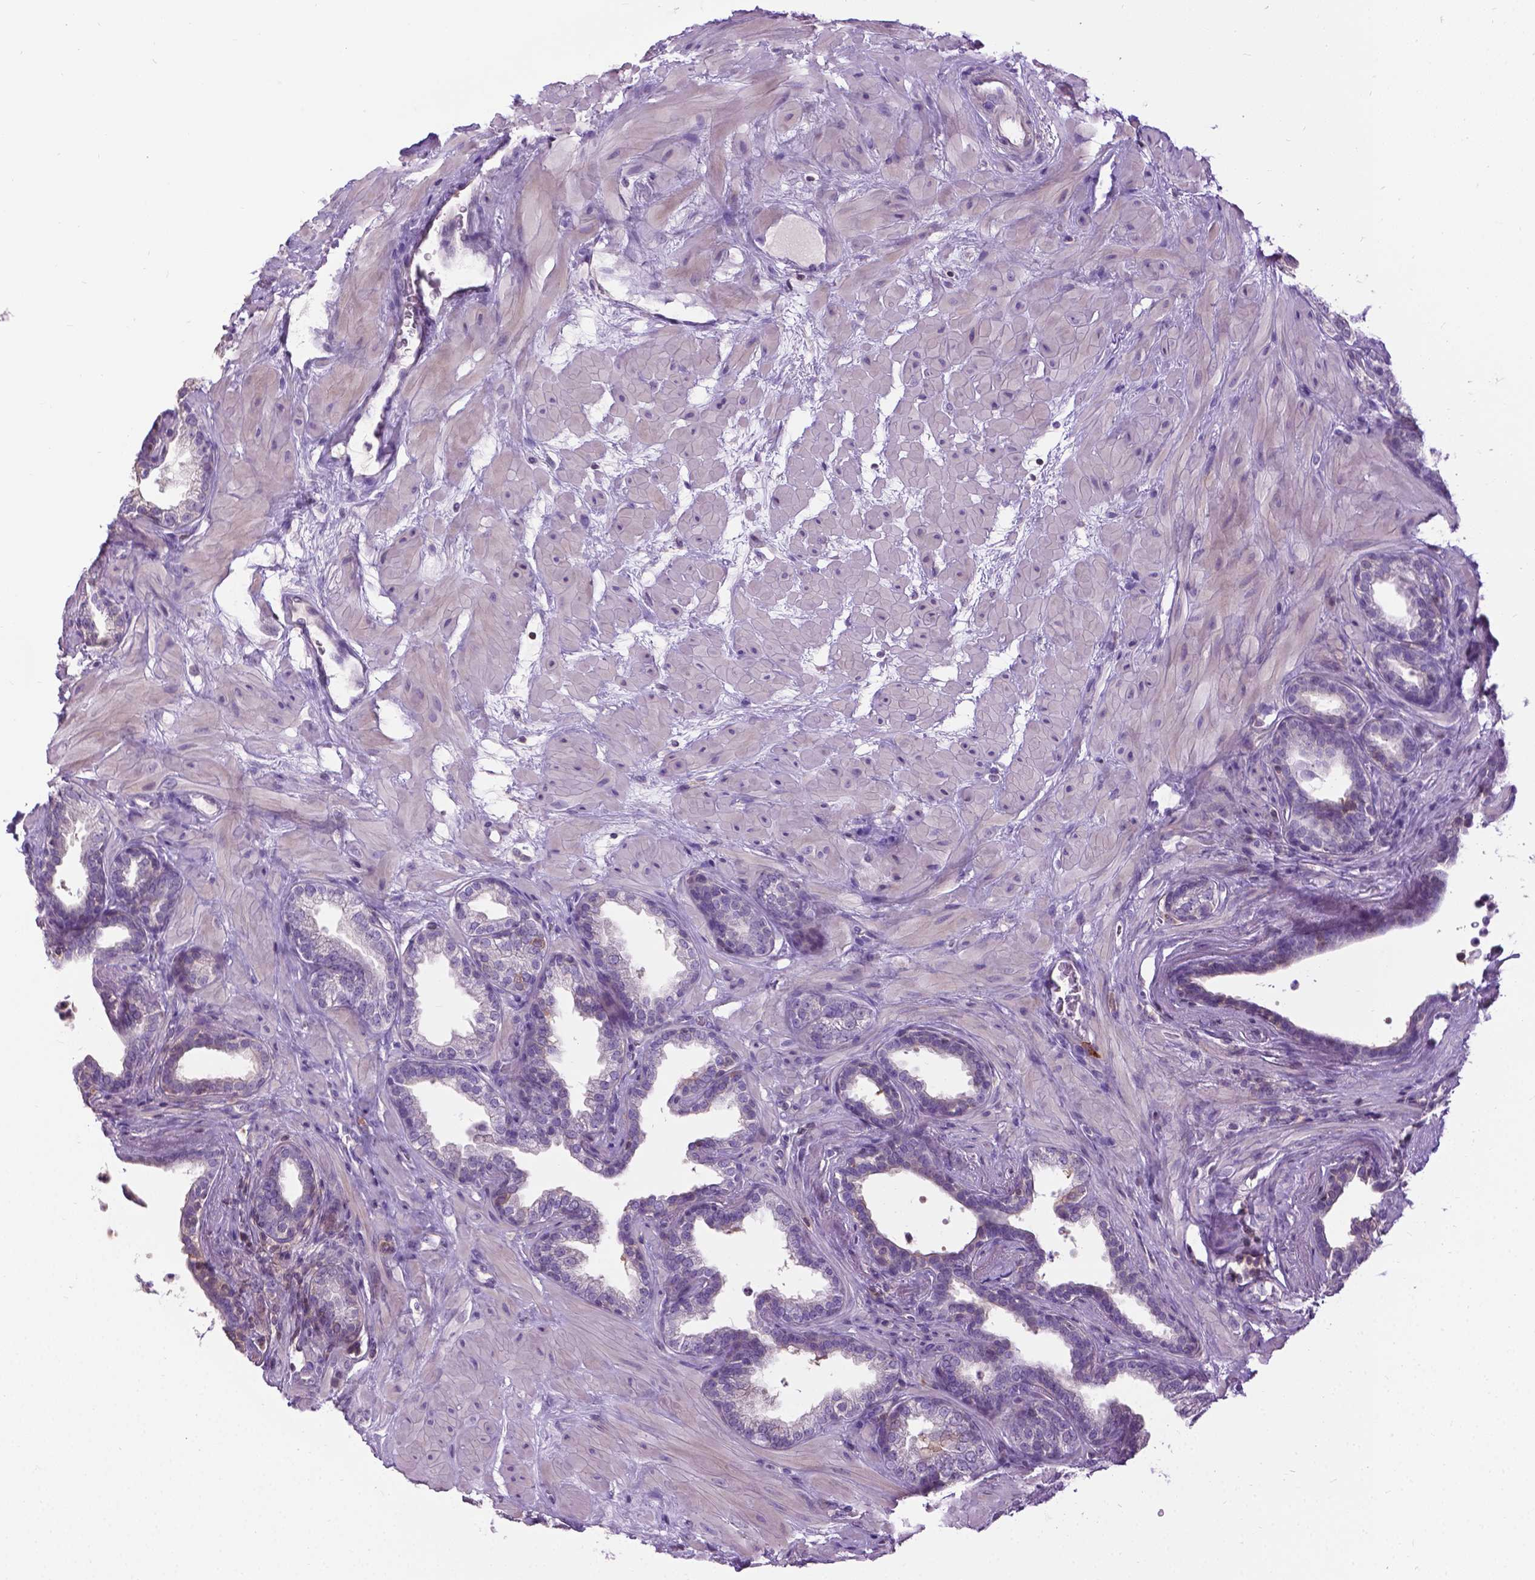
{"staining": {"intensity": "negative", "quantity": "none", "location": "none"}, "tissue": "prostate", "cell_type": "Glandular cells", "image_type": "normal", "snomed": [{"axis": "morphology", "description": "Normal tissue, NOS"}, {"axis": "topography", "description": "Prostate"}], "caption": "Immunohistochemistry micrograph of unremarkable prostate: human prostate stained with DAB (3,3'-diaminobenzidine) displays no significant protein expression in glandular cells.", "gene": "JAK3", "patient": {"sex": "male", "age": 37}}